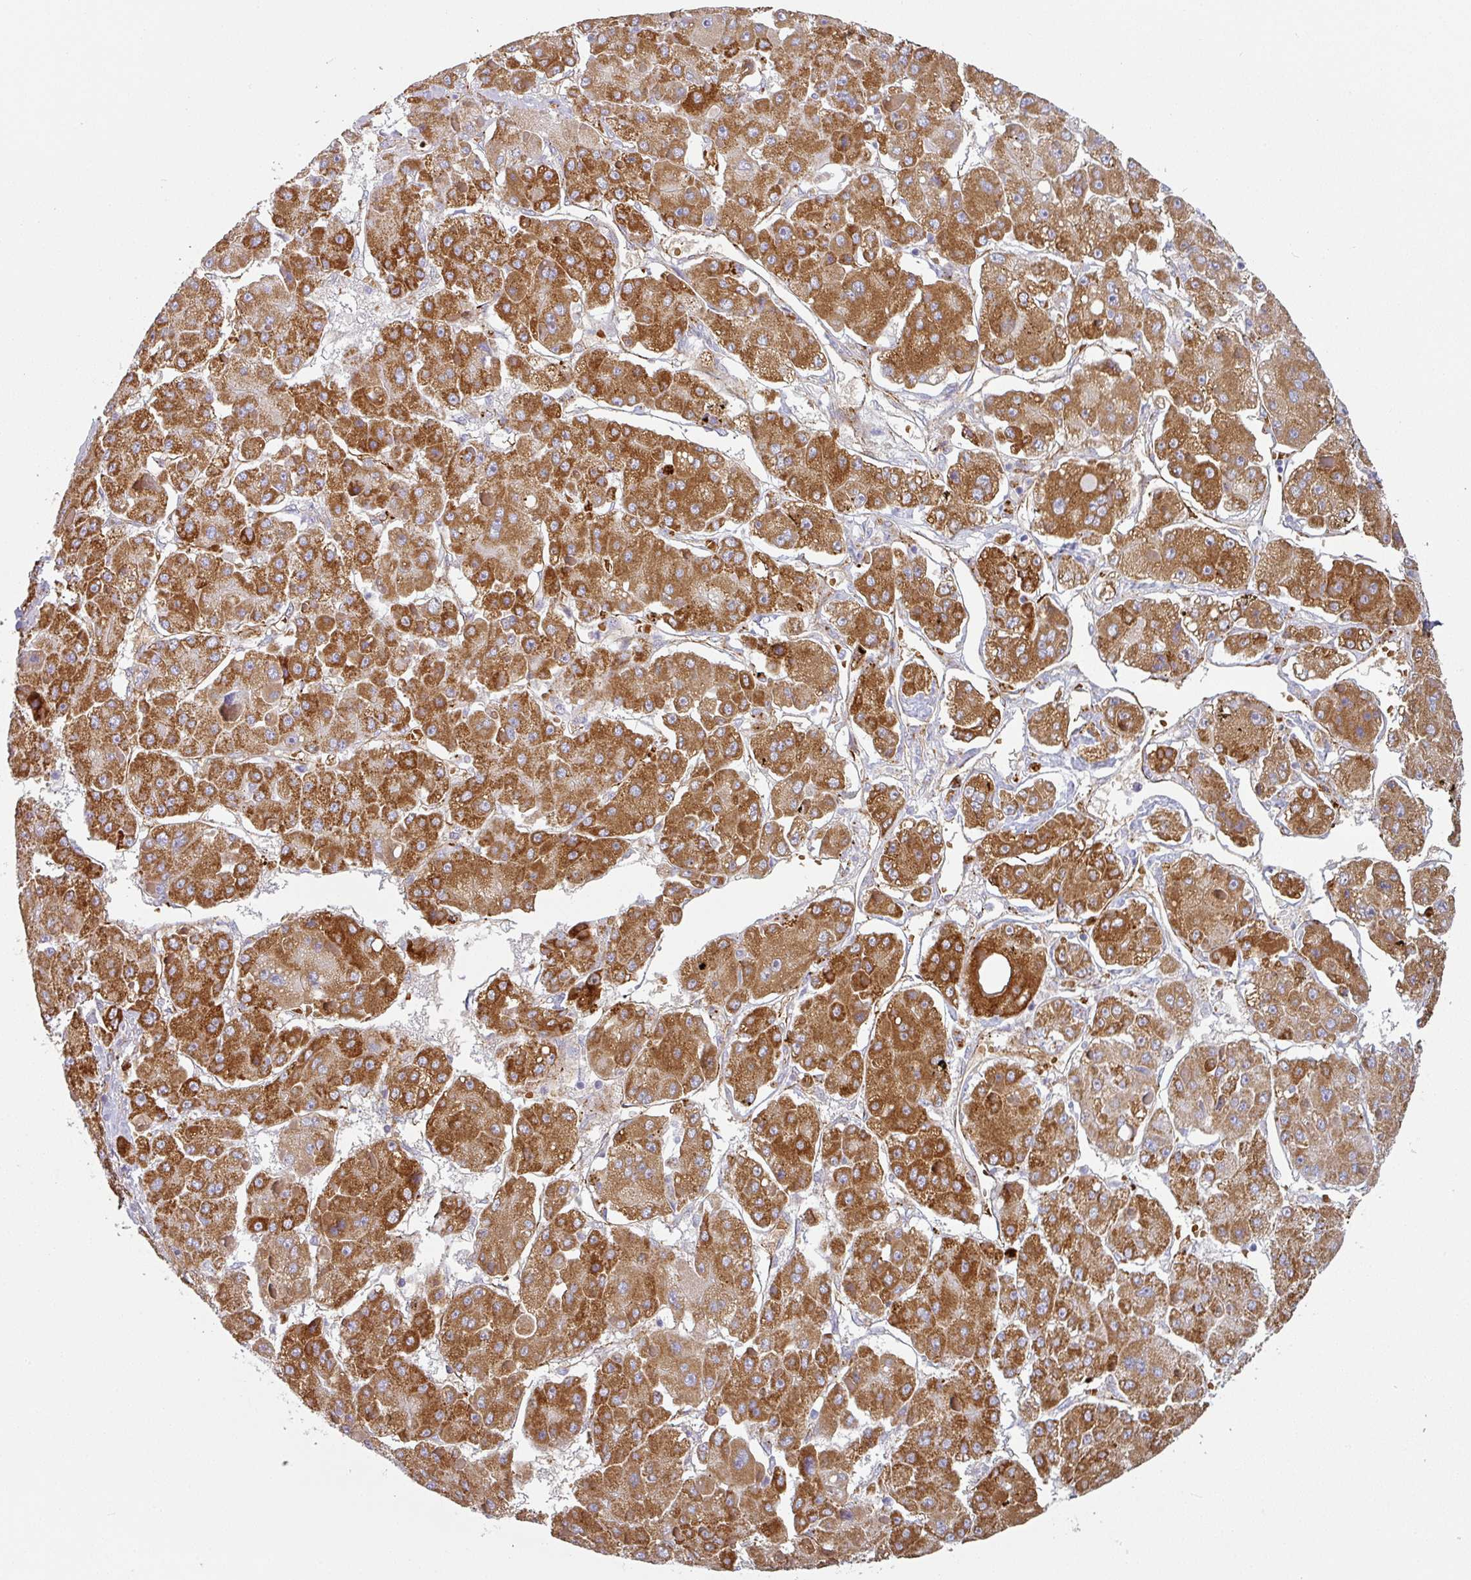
{"staining": {"intensity": "strong", "quantity": ">75%", "location": "cytoplasmic/membranous"}, "tissue": "liver cancer", "cell_type": "Tumor cells", "image_type": "cancer", "snomed": [{"axis": "morphology", "description": "Carcinoma, Hepatocellular, NOS"}, {"axis": "topography", "description": "Liver"}], "caption": "Protein expression analysis of liver cancer (hepatocellular carcinoma) shows strong cytoplasmic/membranous expression in about >75% of tumor cells.", "gene": "PRODH2", "patient": {"sex": "female", "age": 73}}